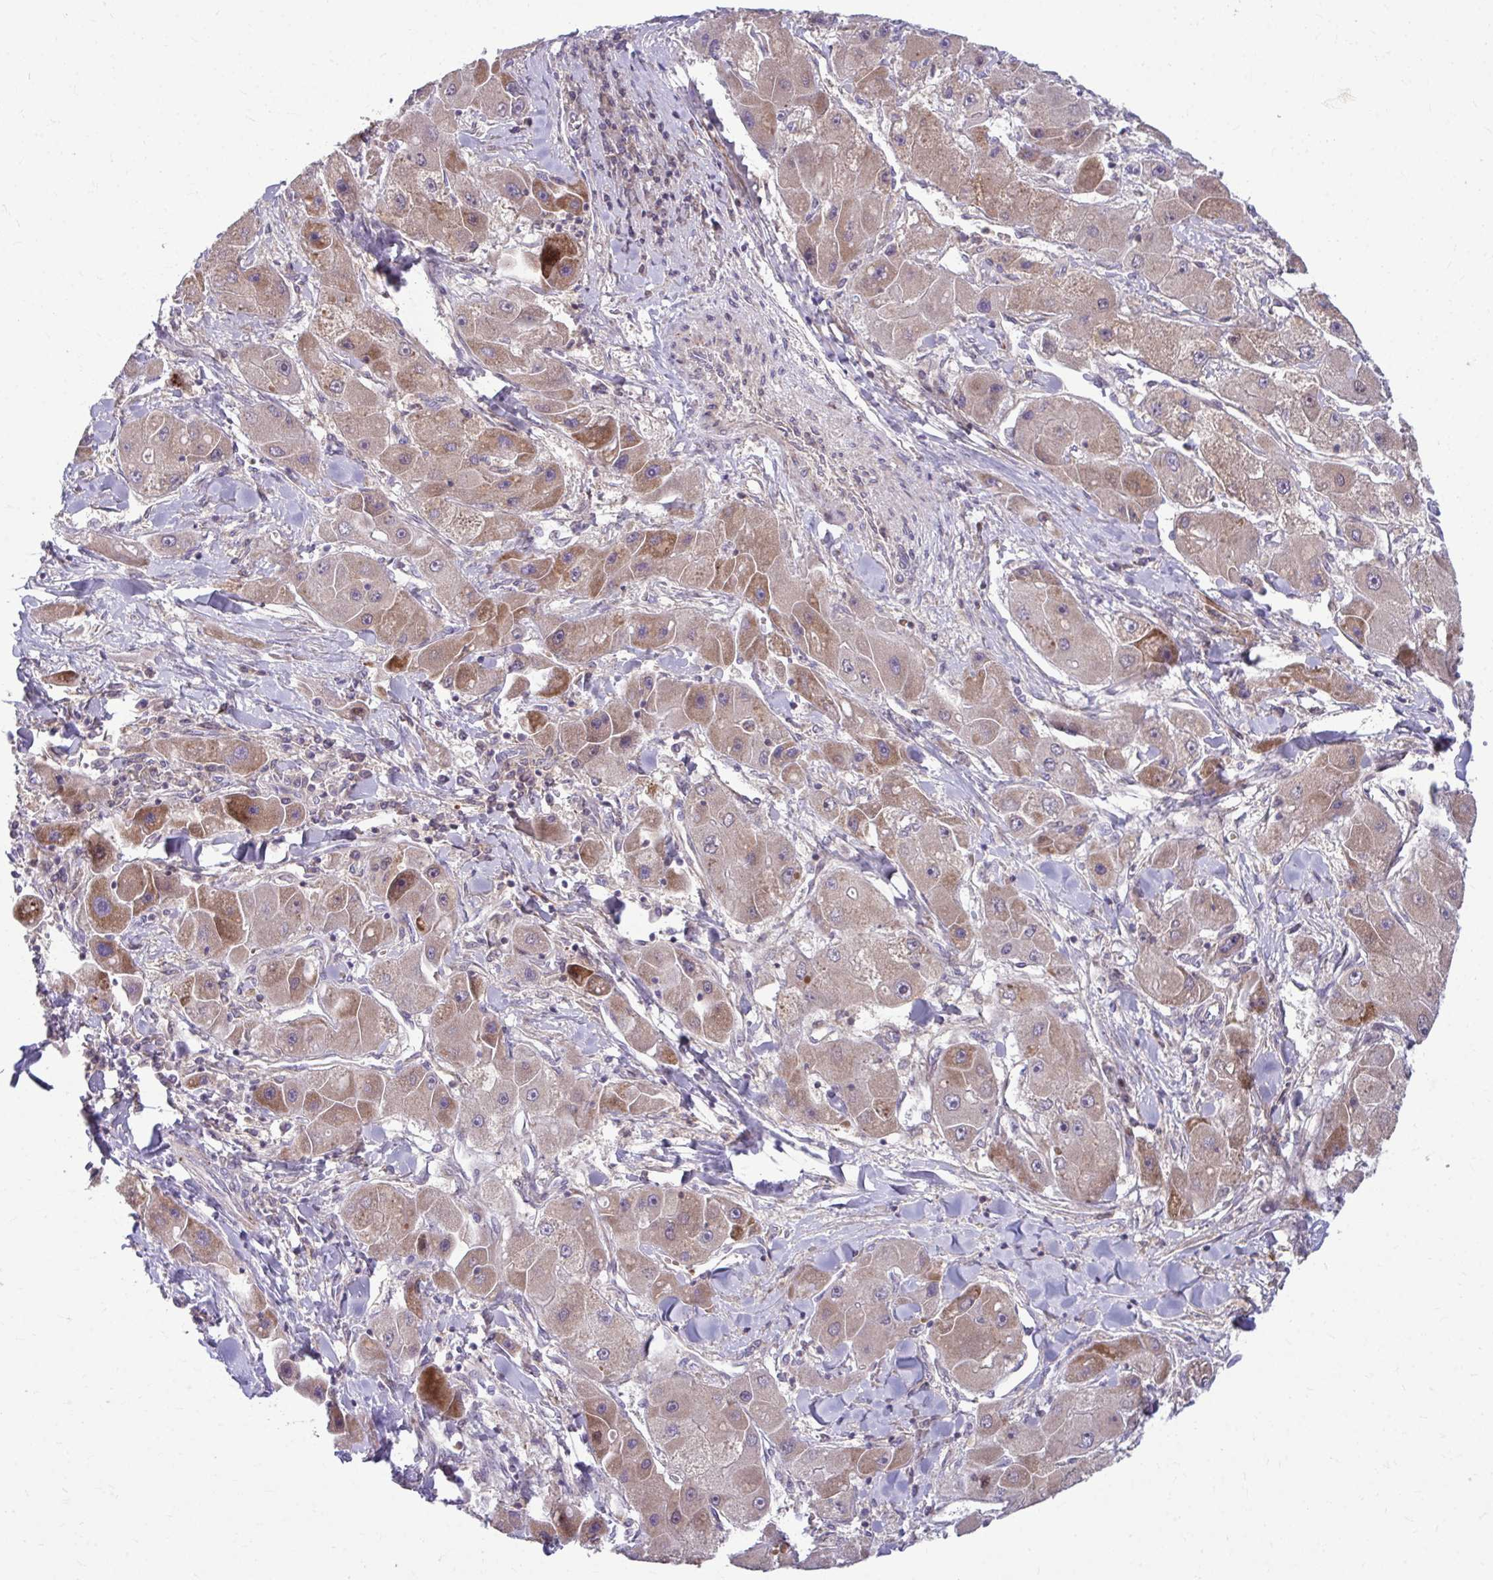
{"staining": {"intensity": "moderate", "quantity": "25%-75%", "location": "cytoplasmic/membranous"}, "tissue": "liver cancer", "cell_type": "Tumor cells", "image_type": "cancer", "snomed": [{"axis": "morphology", "description": "Carcinoma, Hepatocellular, NOS"}, {"axis": "topography", "description": "Liver"}], "caption": "Liver cancer was stained to show a protein in brown. There is medium levels of moderate cytoplasmic/membranous positivity in about 25%-75% of tumor cells. The staining is performed using DAB brown chromogen to label protein expression. The nuclei are counter-stained blue using hematoxylin.", "gene": "C16orf54", "patient": {"sex": "male", "age": 24}}